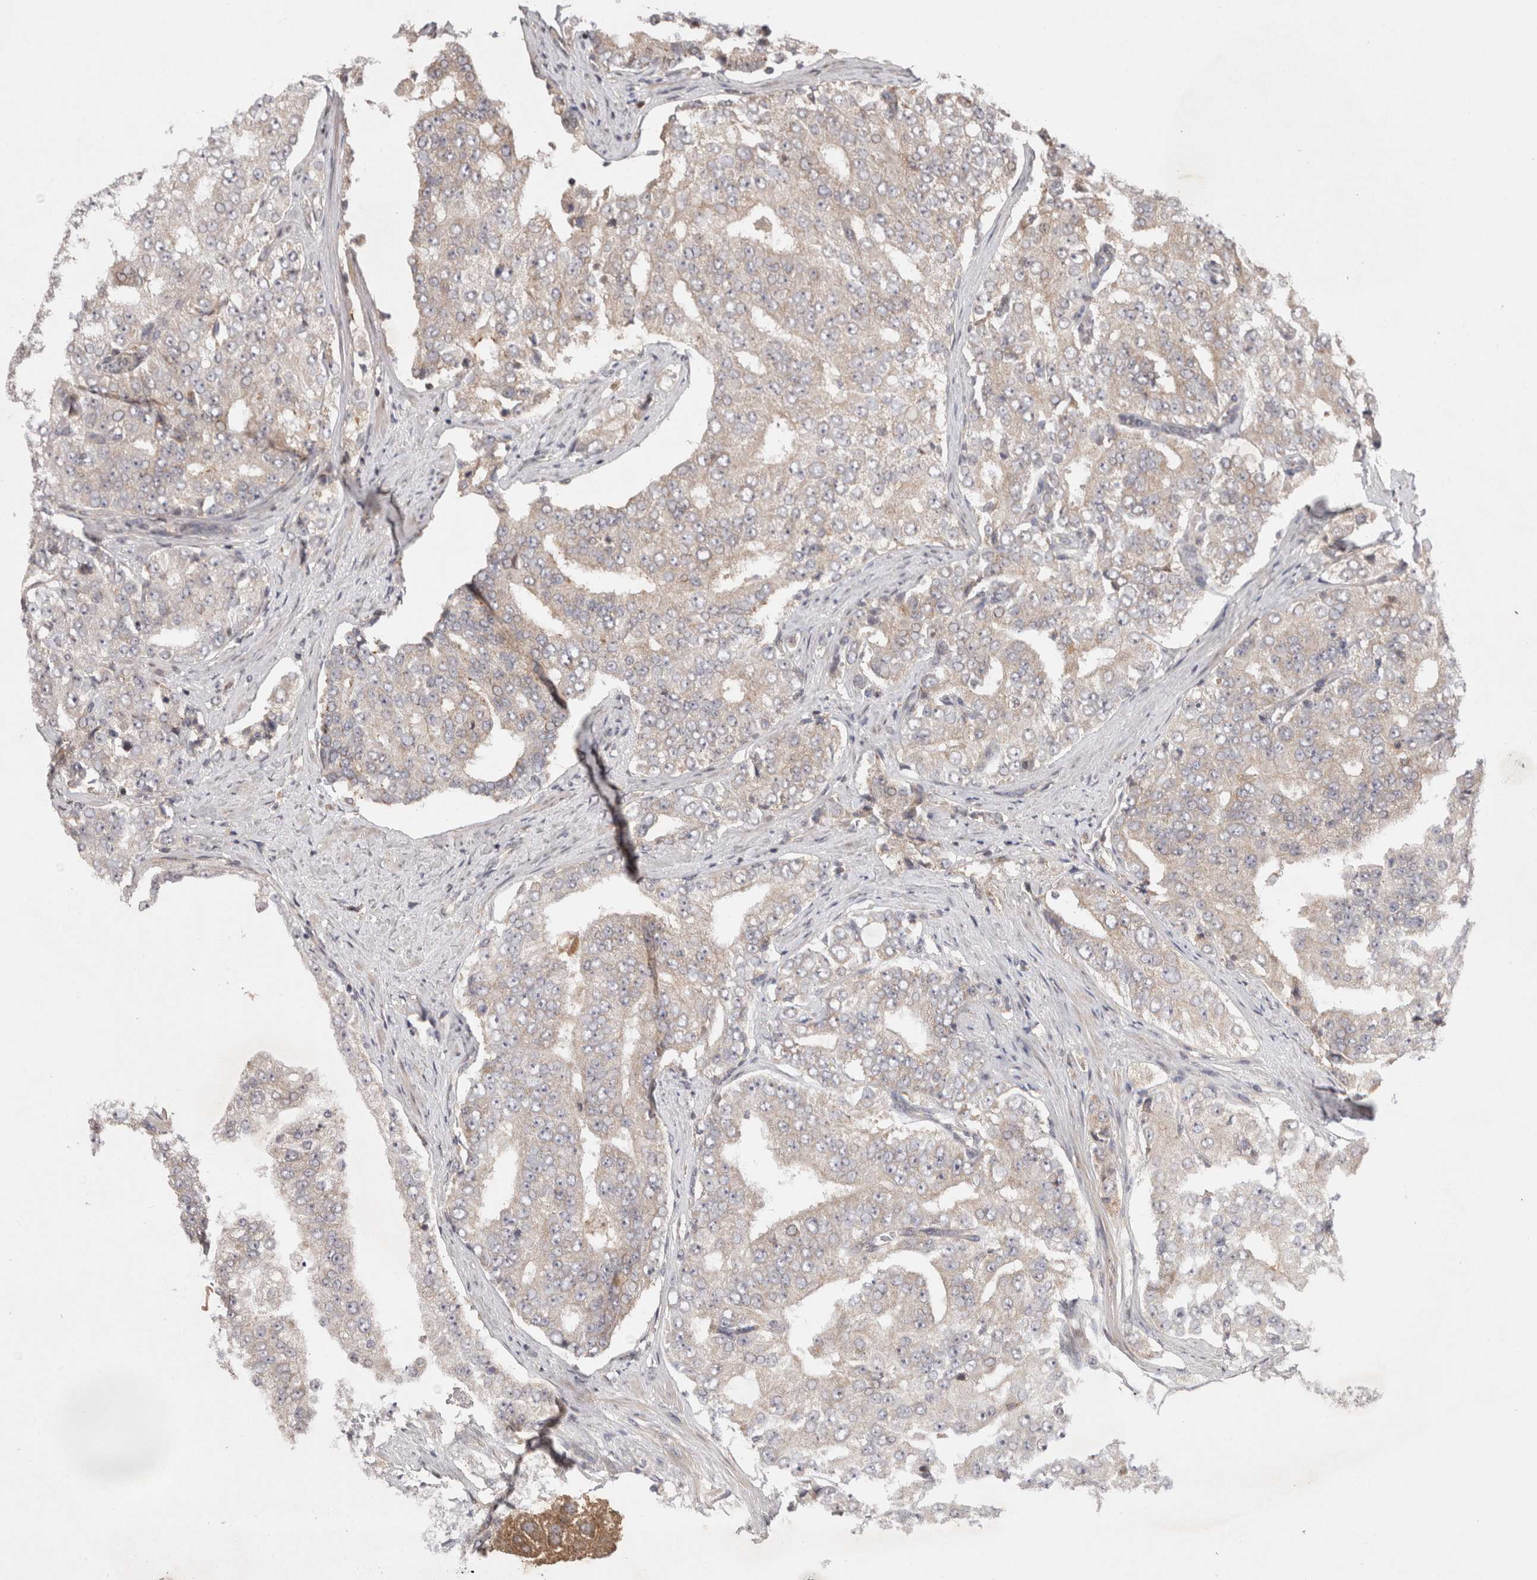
{"staining": {"intensity": "weak", "quantity": ">75%", "location": "cytoplasmic/membranous"}, "tissue": "prostate cancer", "cell_type": "Tumor cells", "image_type": "cancer", "snomed": [{"axis": "morphology", "description": "Adenocarcinoma, High grade"}, {"axis": "topography", "description": "Prostate"}], "caption": "Brown immunohistochemical staining in prostate cancer exhibits weak cytoplasmic/membranous expression in approximately >75% of tumor cells.", "gene": "EIF2AK1", "patient": {"sex": "male", "age": 58}}